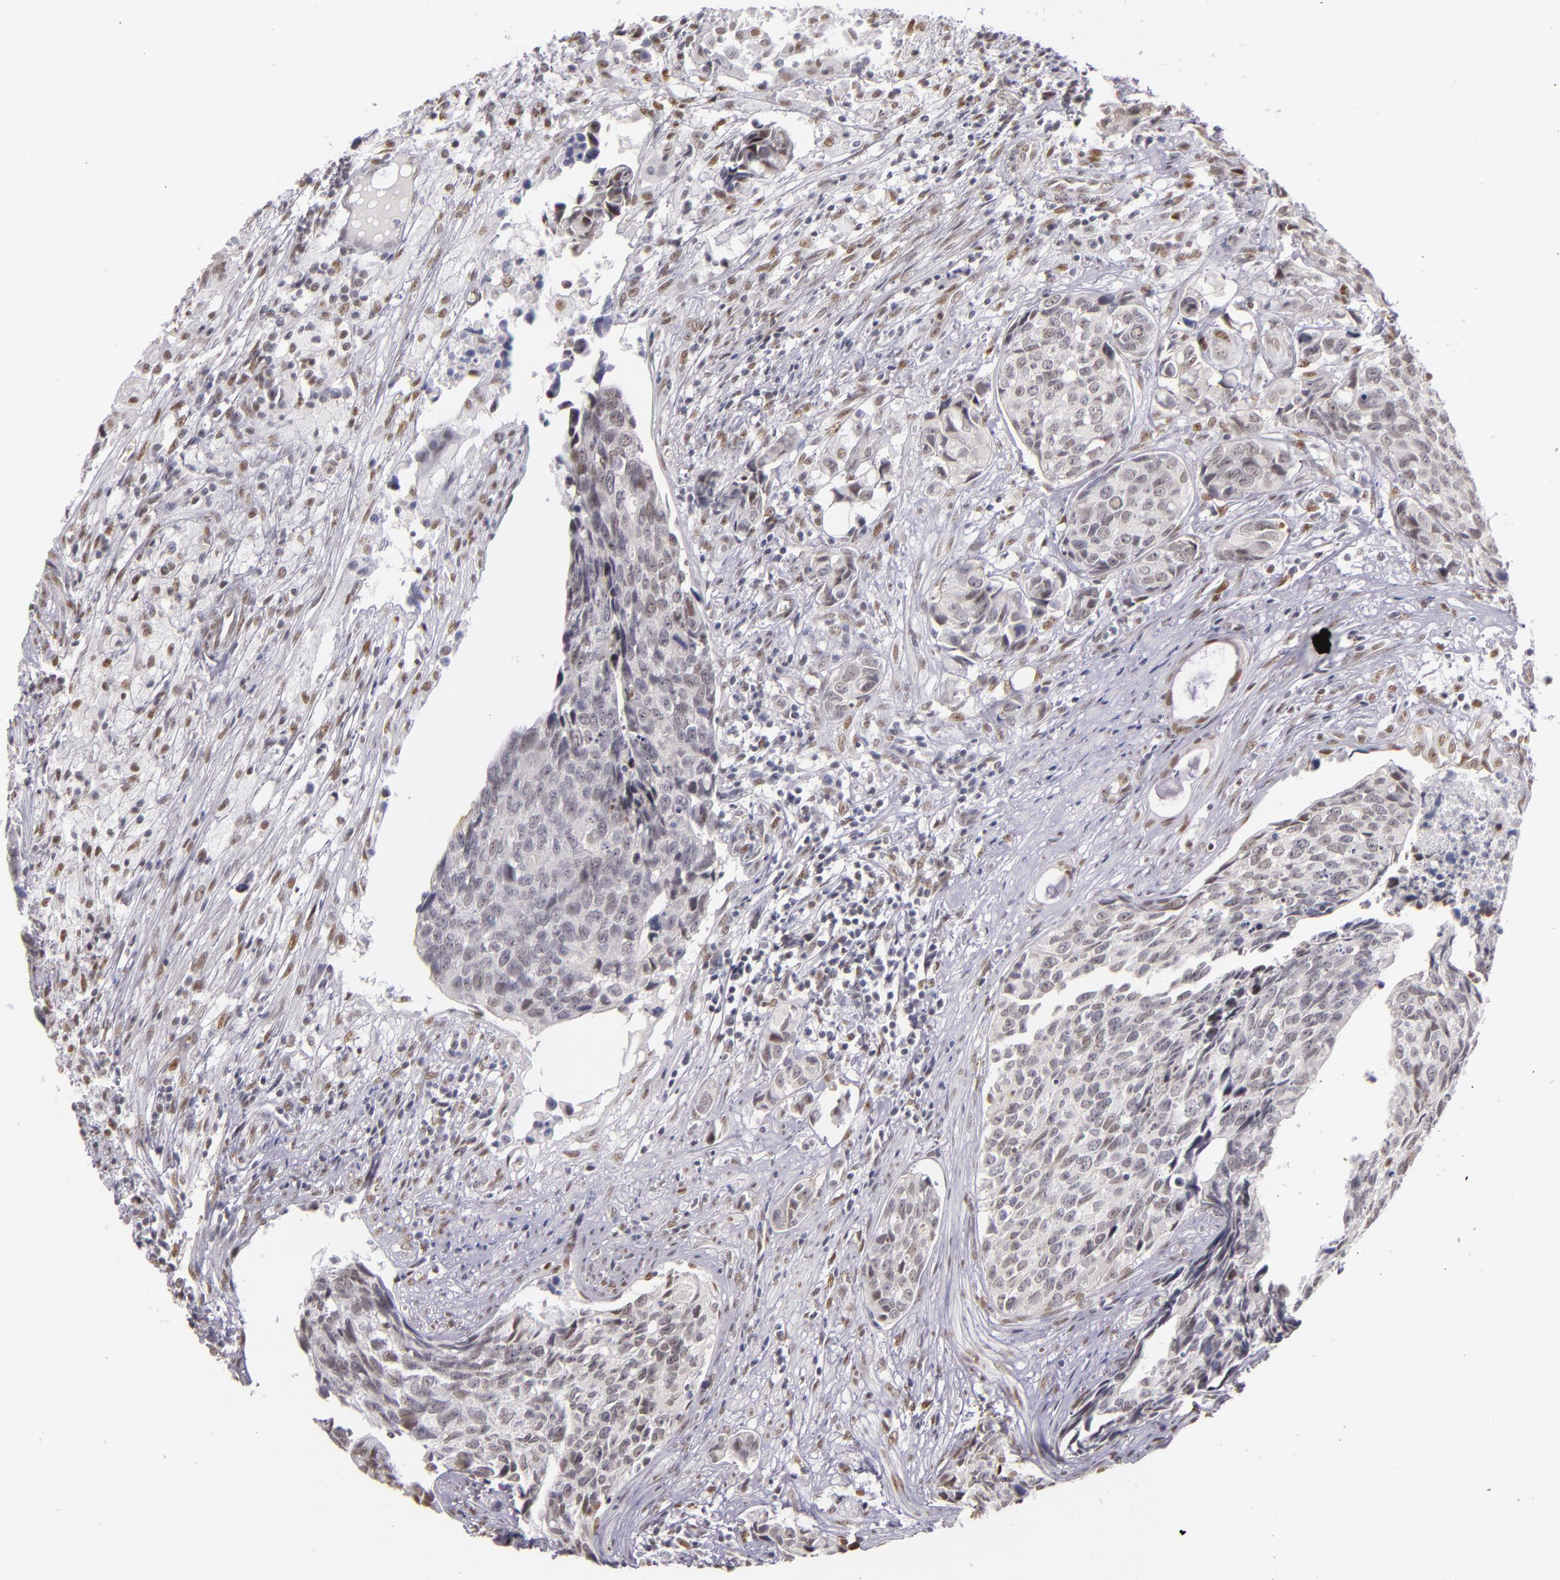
{"staining": {"intensity": "weak", "quantity": "<25%", "location": "nuclear"}, "tissue": "urothelial cancer", "cell_type": "Tumor cells", "image_type": "cancer", "snomed": [{"axis": "morphology", "description": "Urothelial carcinoma, High grade"}, {"axis": "topography", "description": "Urinary bladder"}], "caption": "Immunohistochemistry photomicrograph of urothelial cancer stained for a protein (brown), which exhibits no staining in tumor cells.", "gene": "NCOR2", "patient": {"sex": "male", "age": 81}}